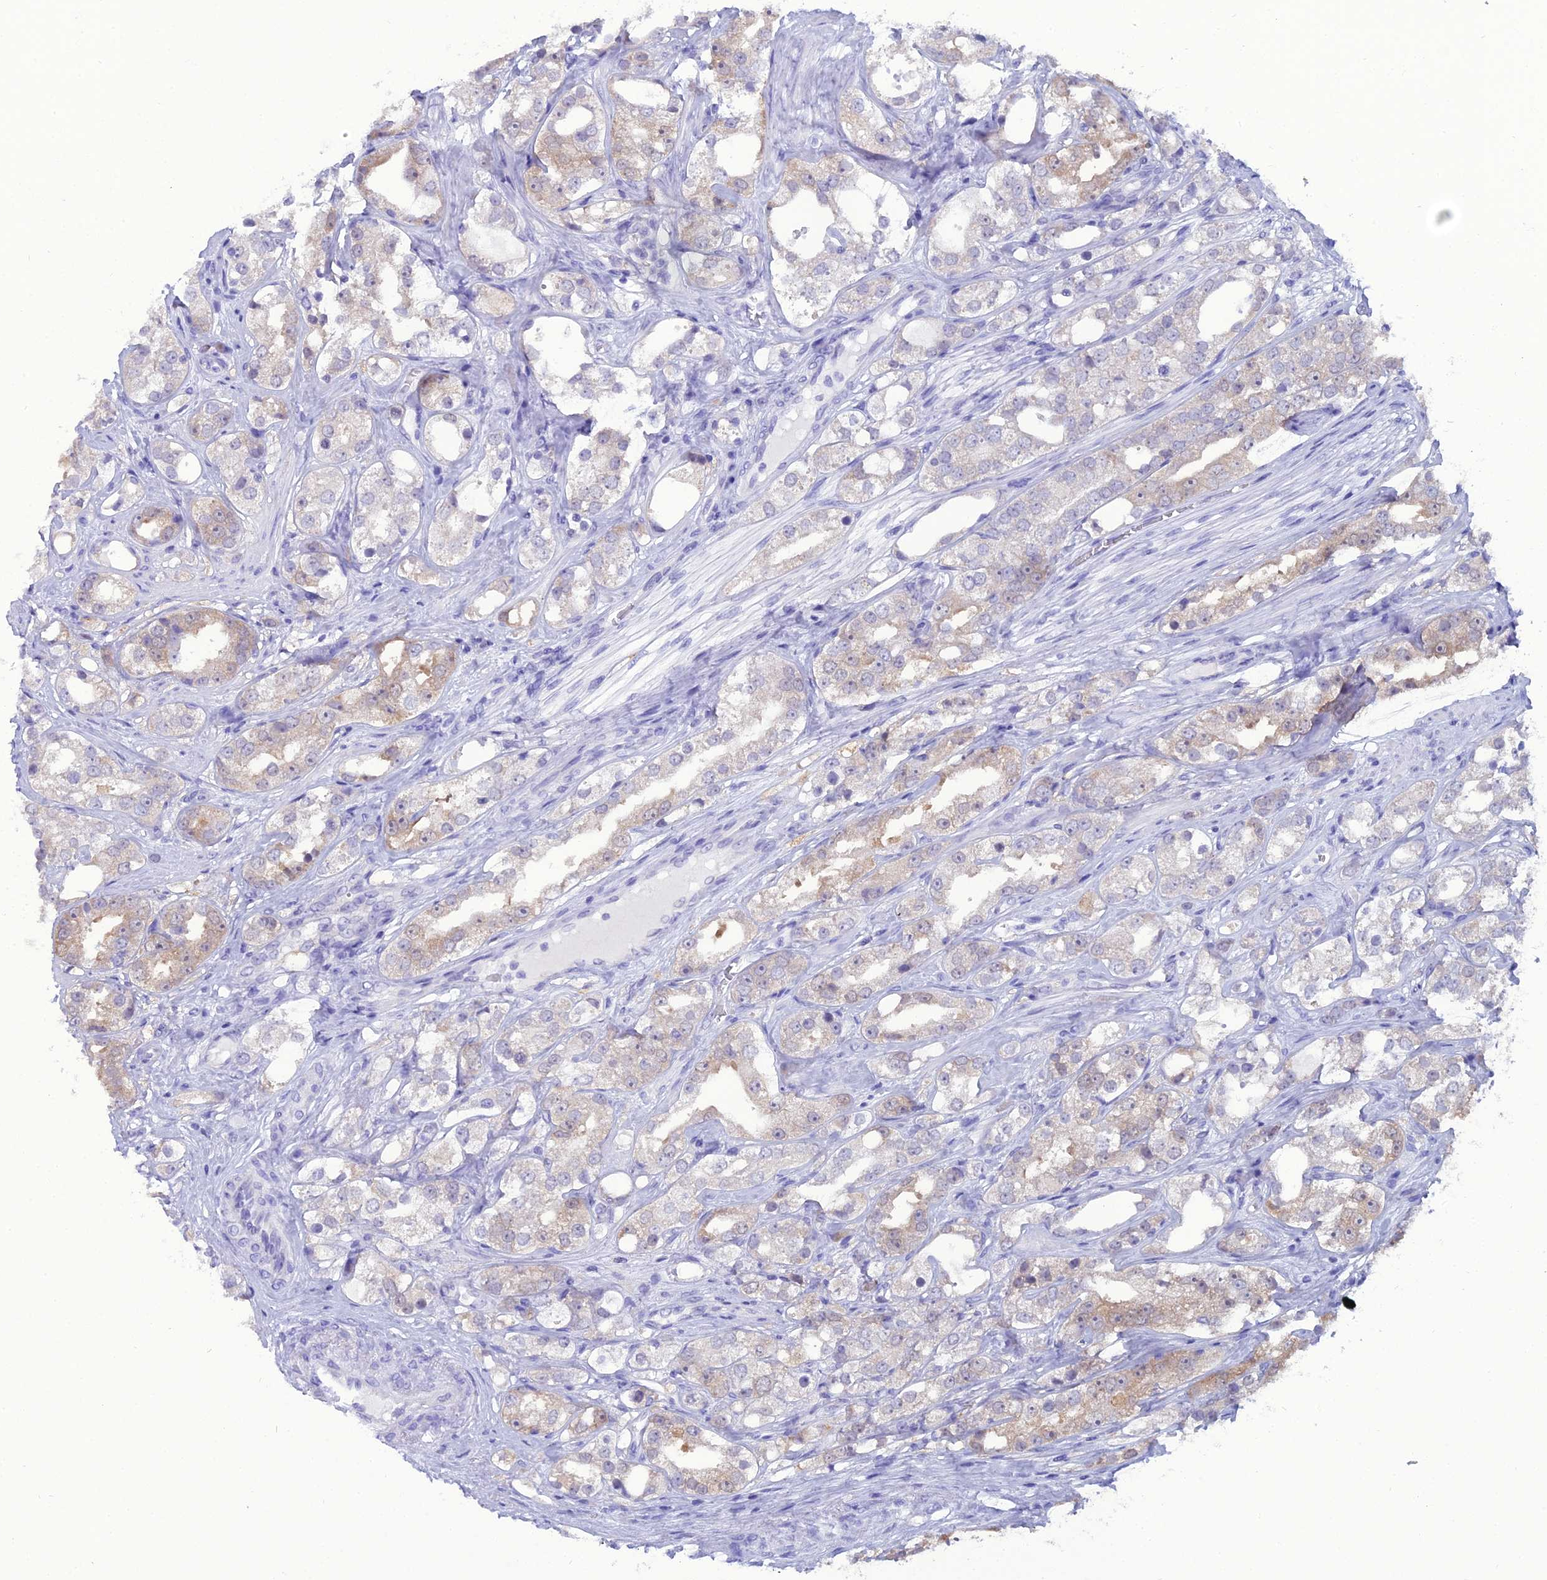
{"staining": {"intensity": "weak", "quantity": "<25%", "location": "cytoplasmic/membranous"}, "tissue": "prostate cancer", "cell_type": "Tumor cells", "image_type": "cancer", "snomed": [{"axis": "morphology", "description": "Adenocarcinoma, NOS"}, {"axis": "topography", "description": "Prostate"}], "caption": "High magnification brightfield microscopy of adenocarcinoma (prostate) stained with DAB (3,3'-diaminobenzidine) (brown) and counterstained with hematoxylin (blue): tumor cells show no significant positivity.", "gene": "GNPNAT1", "patient": {"sex": "male", "age": 79}}